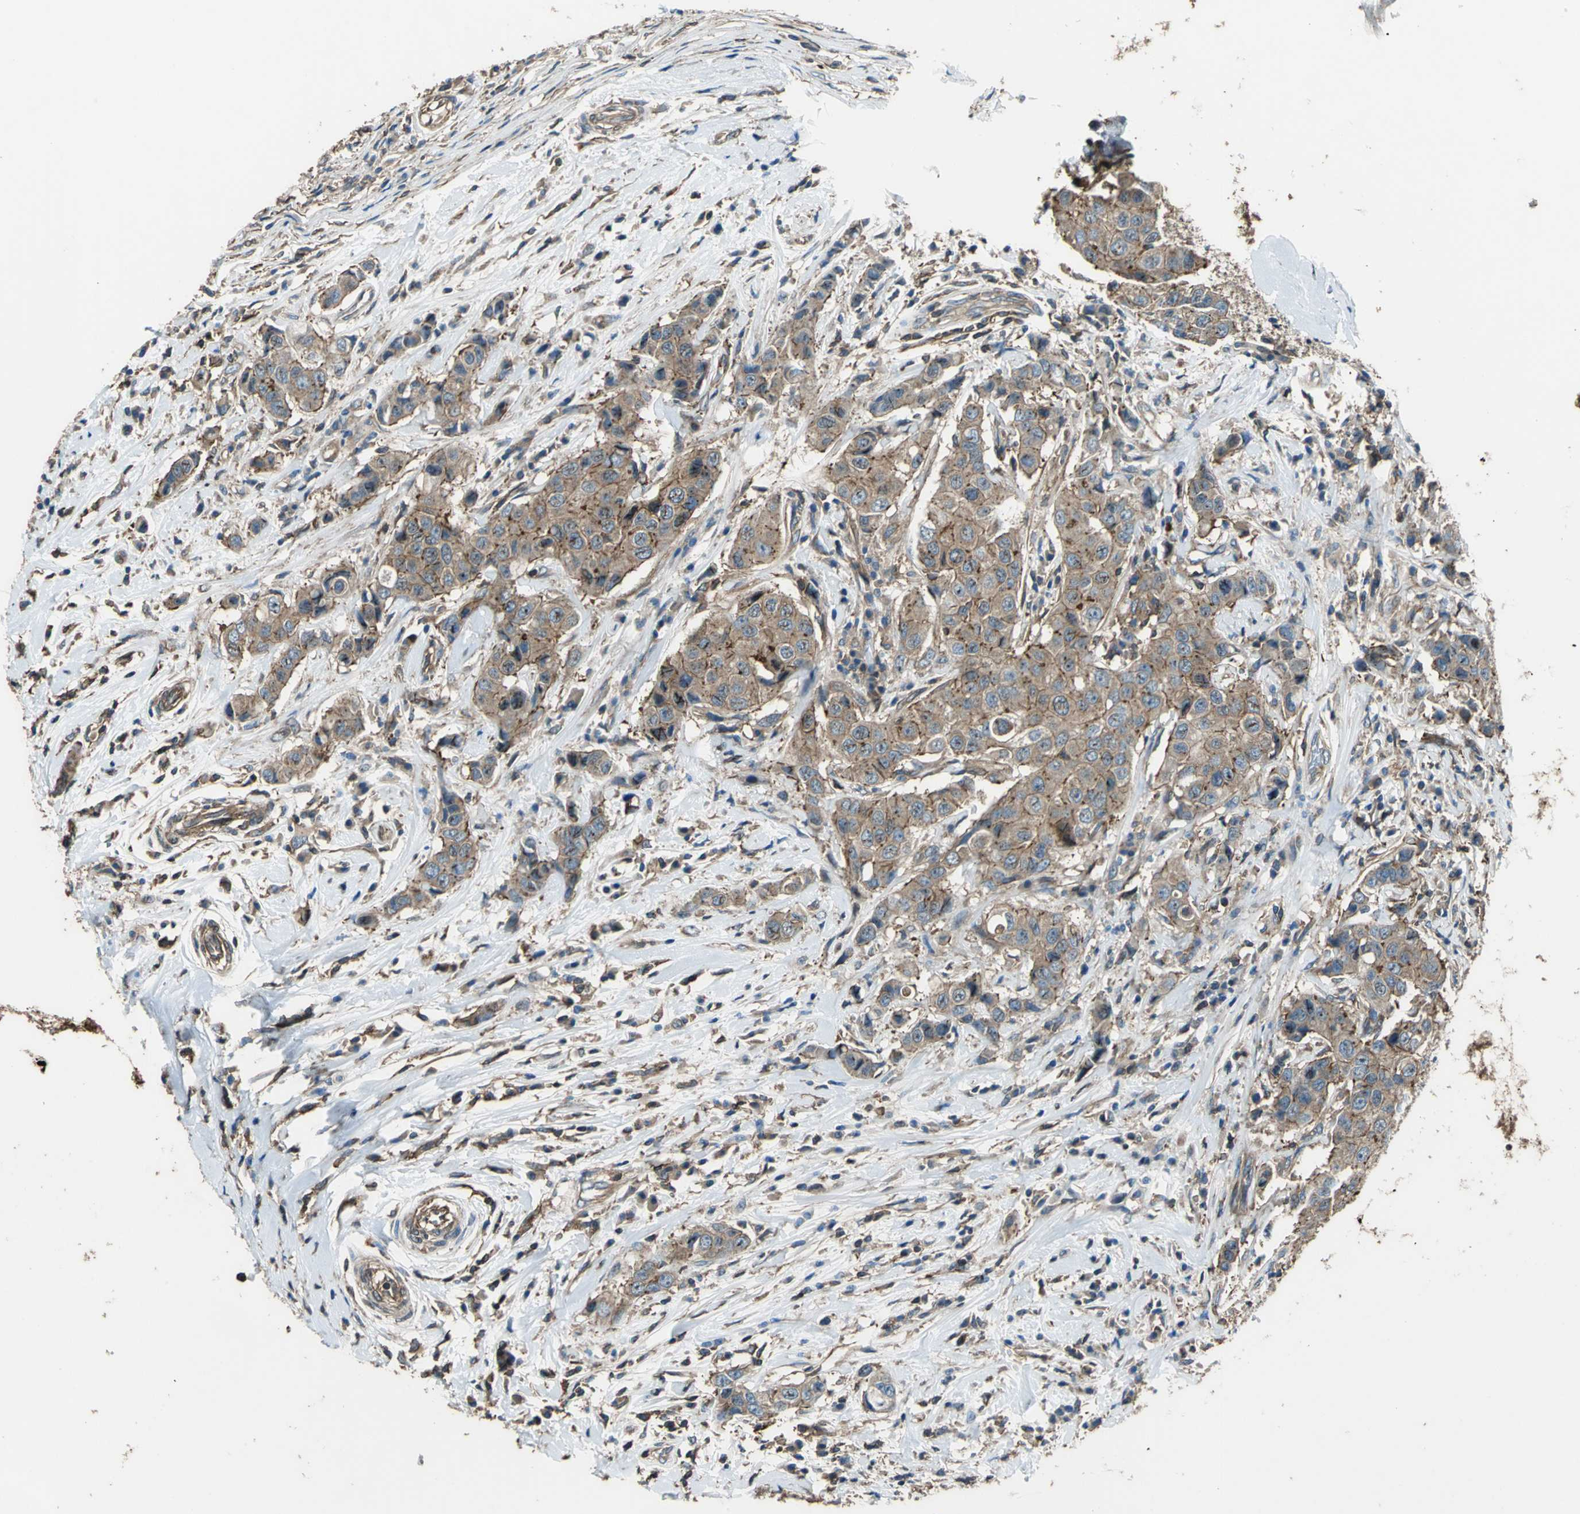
{"staining": {"intensity": "moderate", "quantity": ">75%", "location": "cytoplasmic/membranous"}, "tissue": "breast cancer", "cell_type": "Tumor cells", "image_type": "cancer", "snomed": [{"axis": "morphology", "description": "Duct carcinoma"}, {"axis": "topography", "description": "Breast"}], "caption": "Human breast cancer (intraductal carcinoma) stained for a protein (brown) exhibits moderate cytoplasmic/membranous positive staining in approximately >75% of tumor cells.", "gene": "PARVA", "patient": {"sex": "female", "age": 27}}